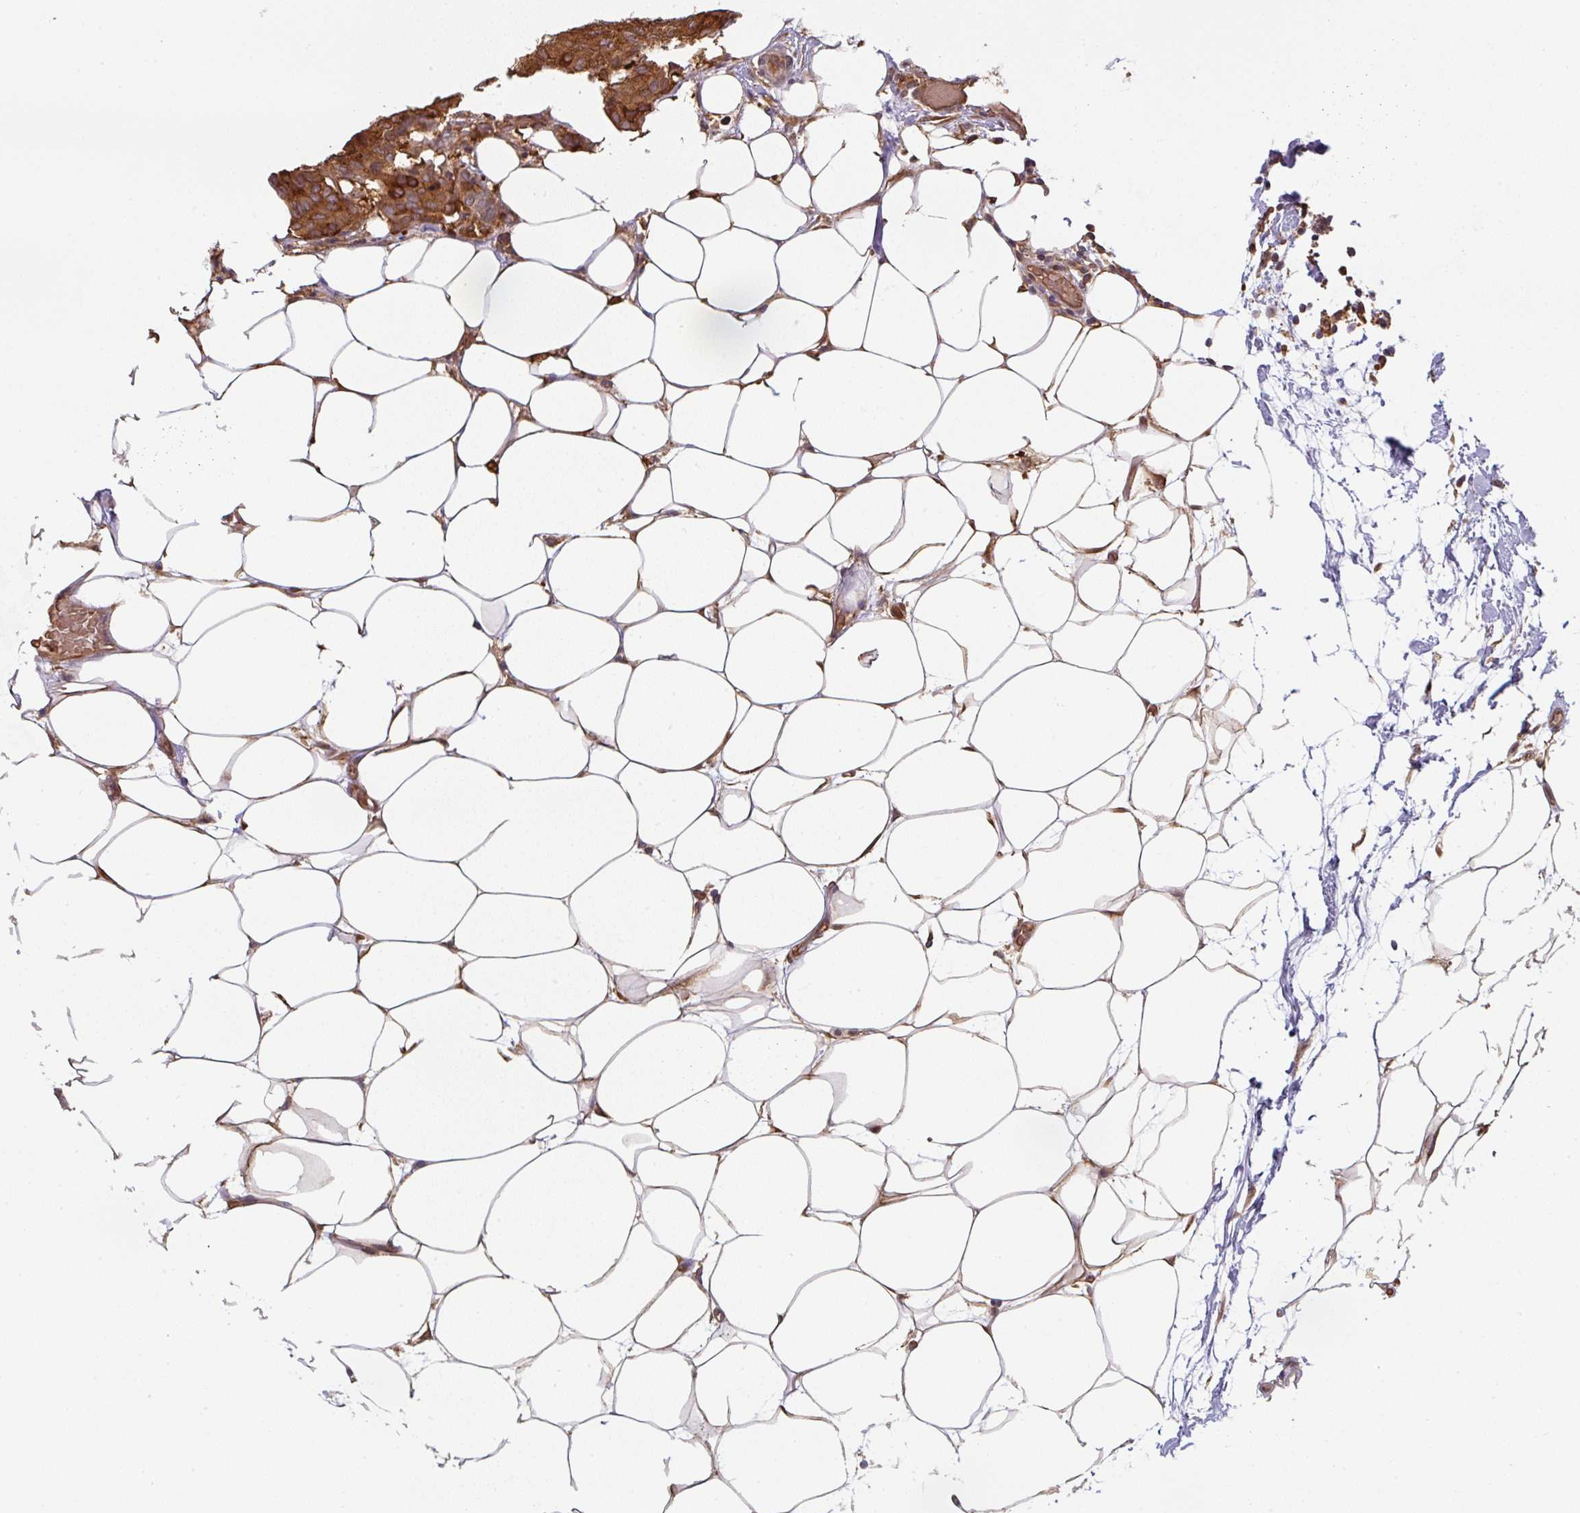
{"staining": {"intensity": "strong", "quantity": ">75%", "location": "cytoplasmic/membranous"}, "tissue": "breast cancer", "cell_type": "Tumor cells", "image_type": "cancer", "snomed": [{"axis": "morphology", "description": "Duct carcinoma"}, {"axis": "topography", "description": "Breast"}], "caption": "Brown immunohistochemical staining in human breast cancer shows strong cytoplasmic/membranous positivity in about >75% of tumor cells. The protein of interest is stained brown, and the nuclei are stained in blue (DAB (3,3'-diaminobenzidine) IHC with brightfield microscopy, high magnification).", "gene": "ST13", "patient": {"sex": "female", "age": 75}}